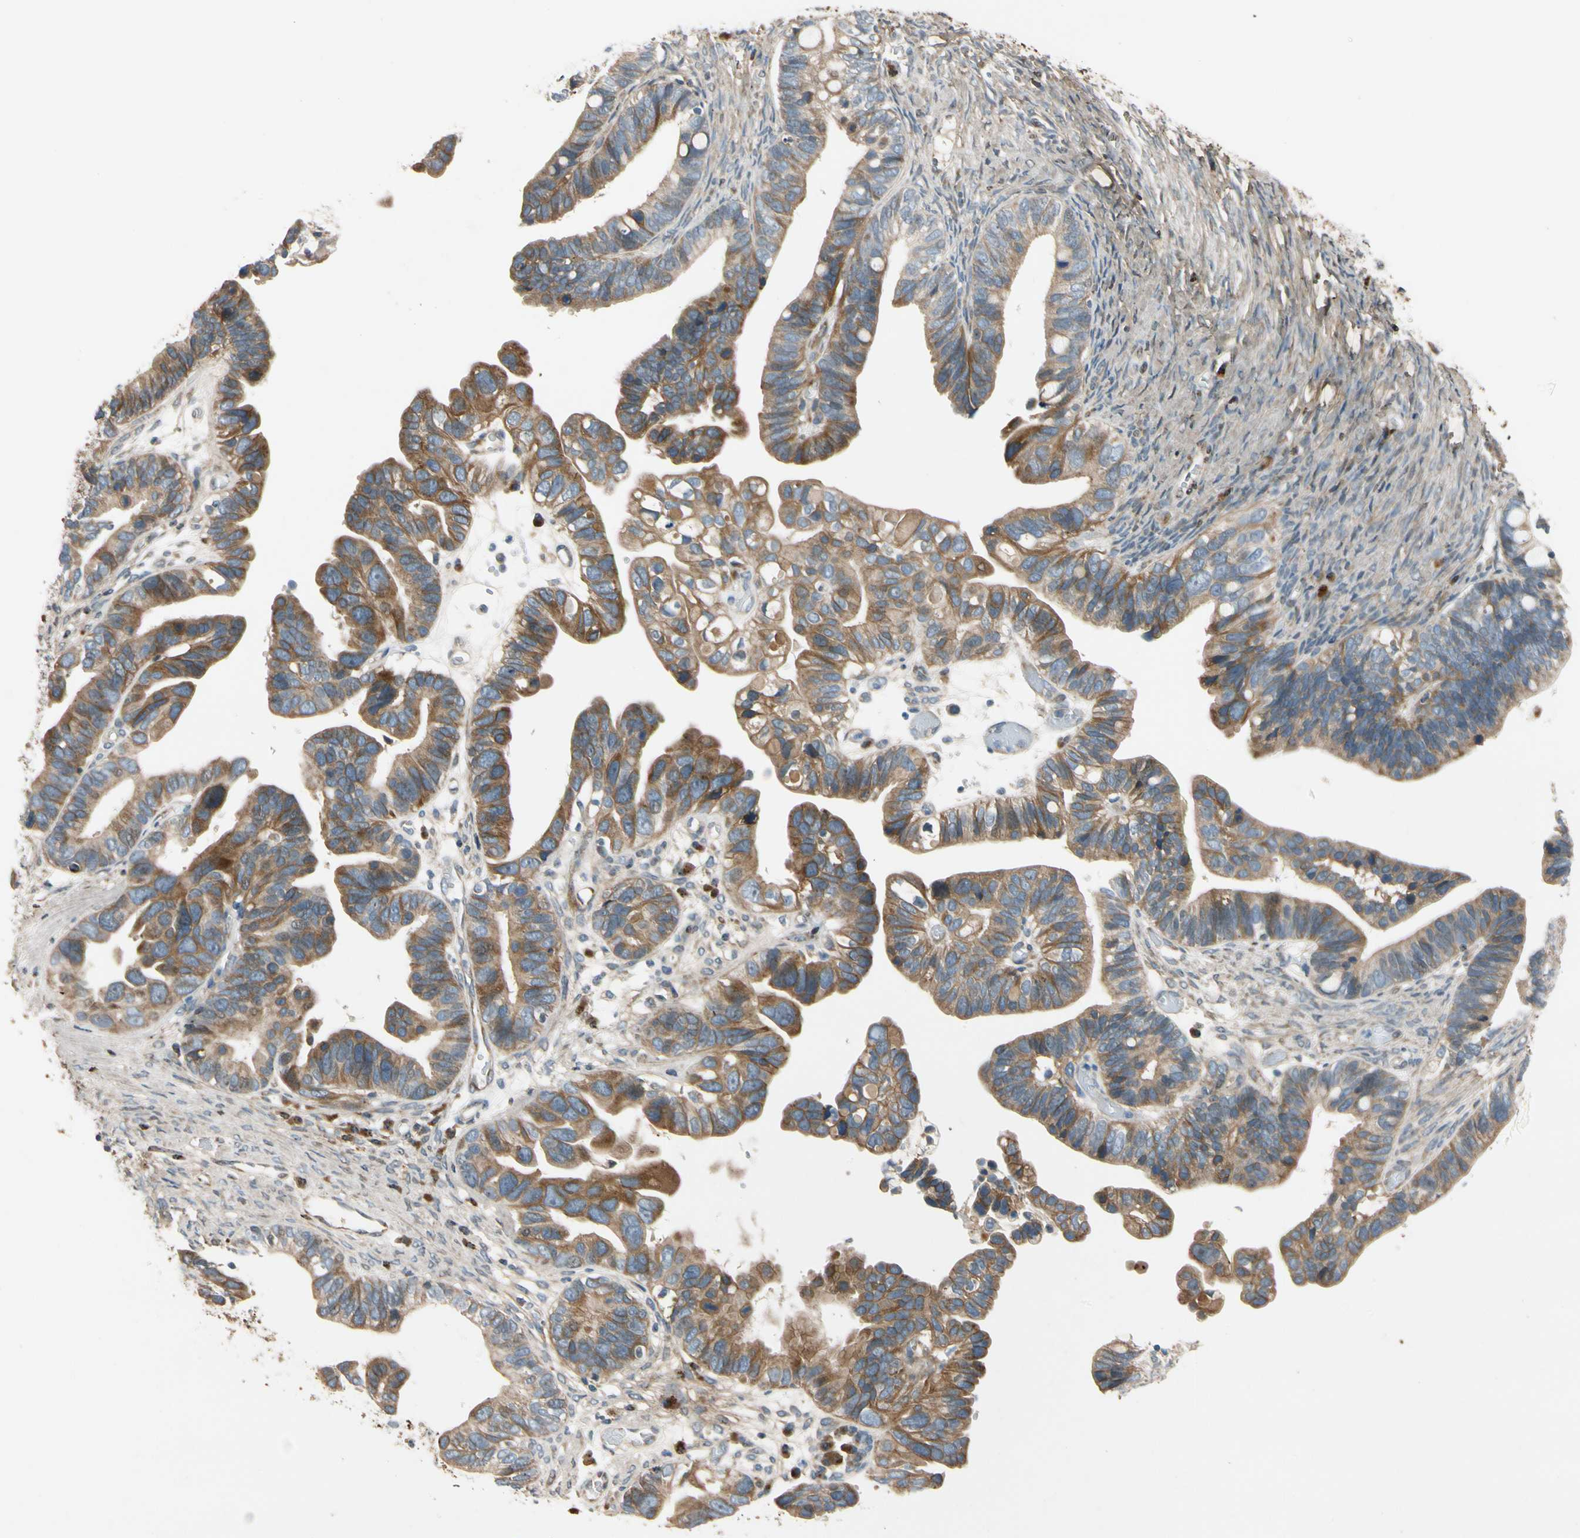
{"staining": {"intensity": "moderate", "quantity": ">75%", "location": "cytoplasmic/membranous"}, "tissue": "ovarian cancer", "cell_type": "Tumor cells", "image_type": "cancer", "snomed": [{"axis": "morphology", "description": "Cystadenocarcinoma, serous, NOS"}, {"axis": "topography", "description": "Ovary"}], "caption": "Ovarian cancer (serous cystadenocarcinoma) stained for a protein exhibits moderate cytoplasmic/membranous positivity in tumor cells.", "gene": "MST1R", "patient": {"sex": "female", "age": 56}}